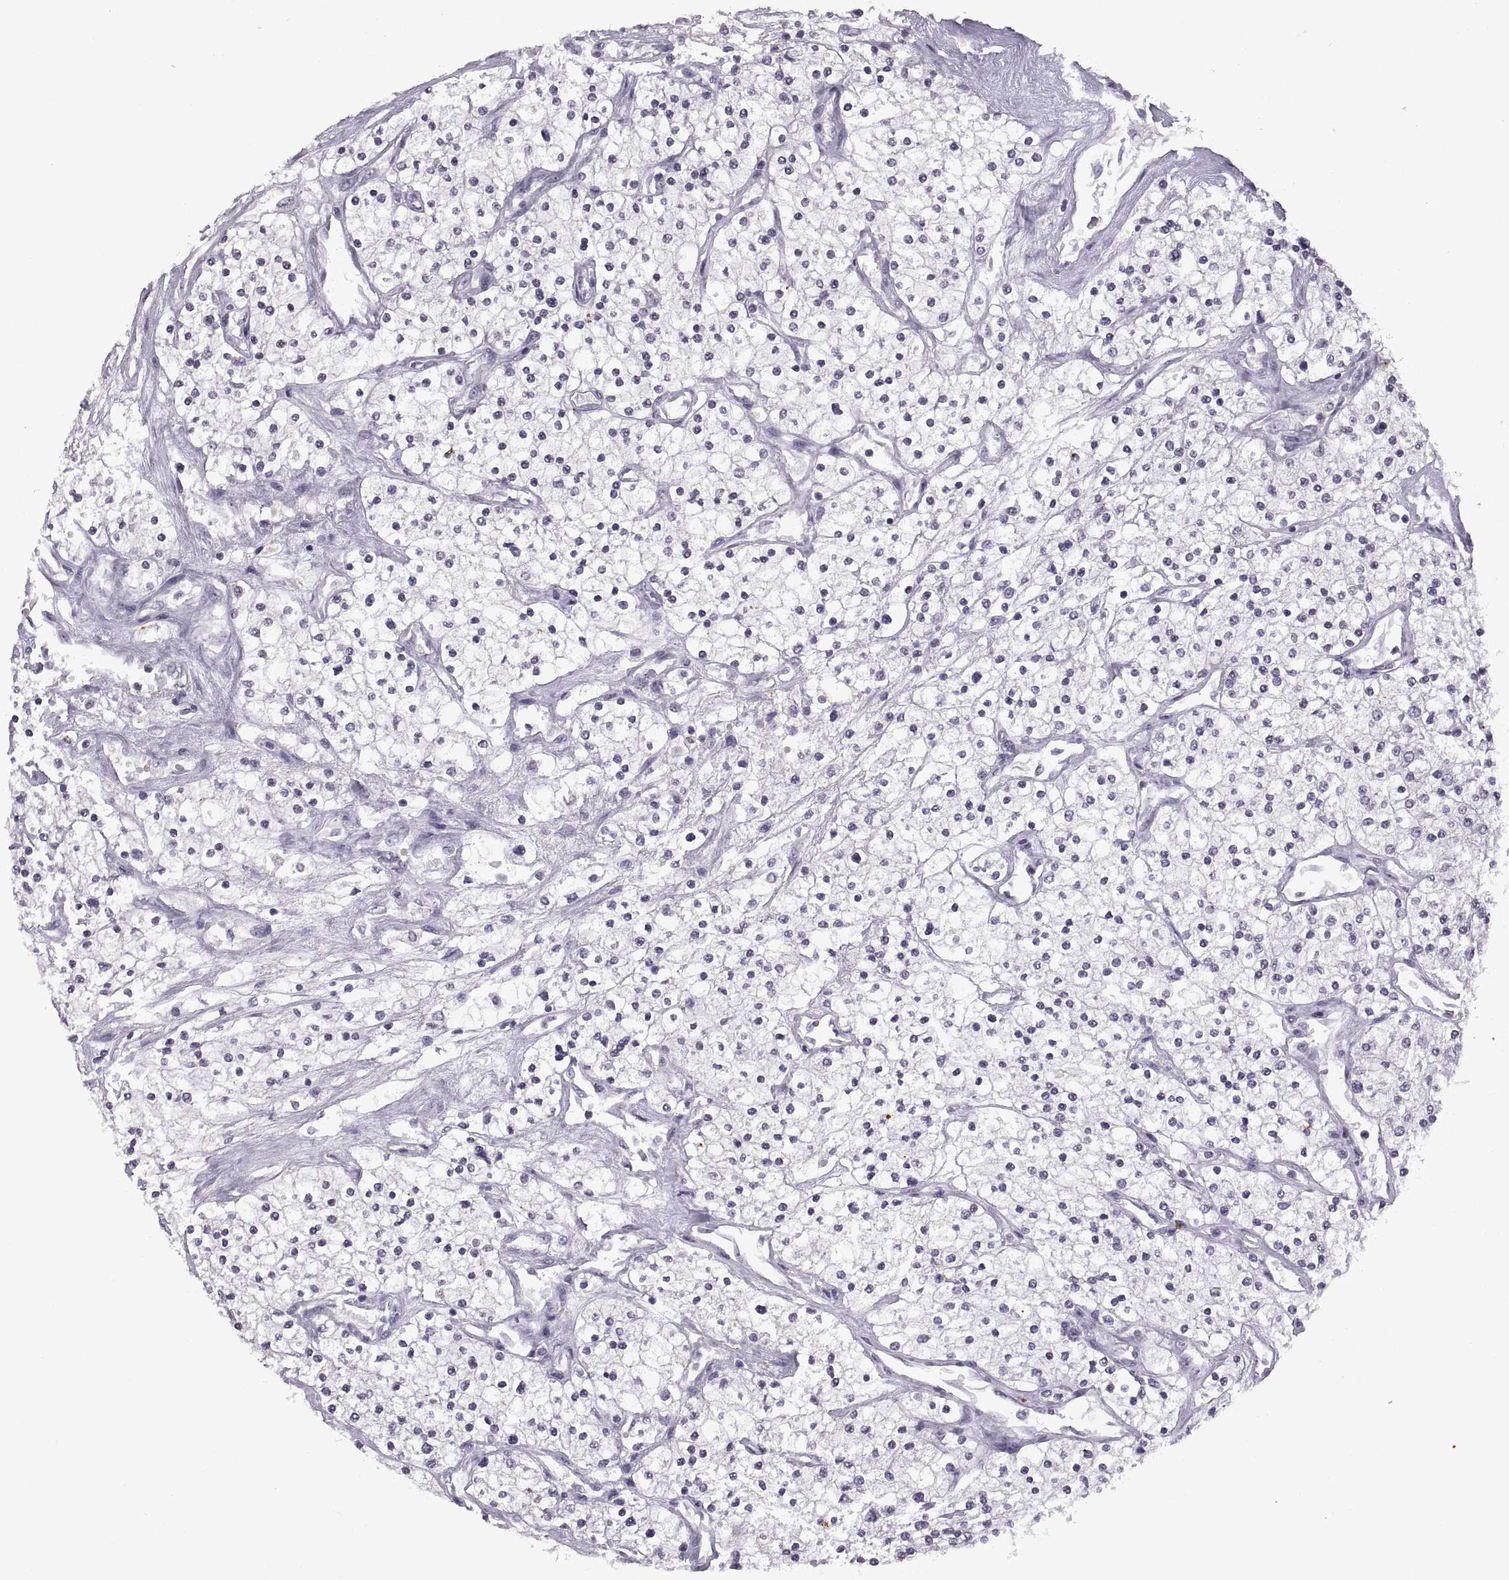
{"staining": {"intensity": "negative", "quantity": "none", "location": "none"}, "tissue": "renal cancer", "cell_type": "Tumor cells", "image_type": "cancer", "snomed": [{"axis": "morphology", "description": "Adenocarcinoma, NOS"}, {"axis": "topography", "description": "Kidney"}], "caption": "A micrograph of human renal cancer (adenocarcinoma) is negative for staining in tumor cells.", "gene": "SINHCAF", "patient": {"sex": "male", "age": 80}}